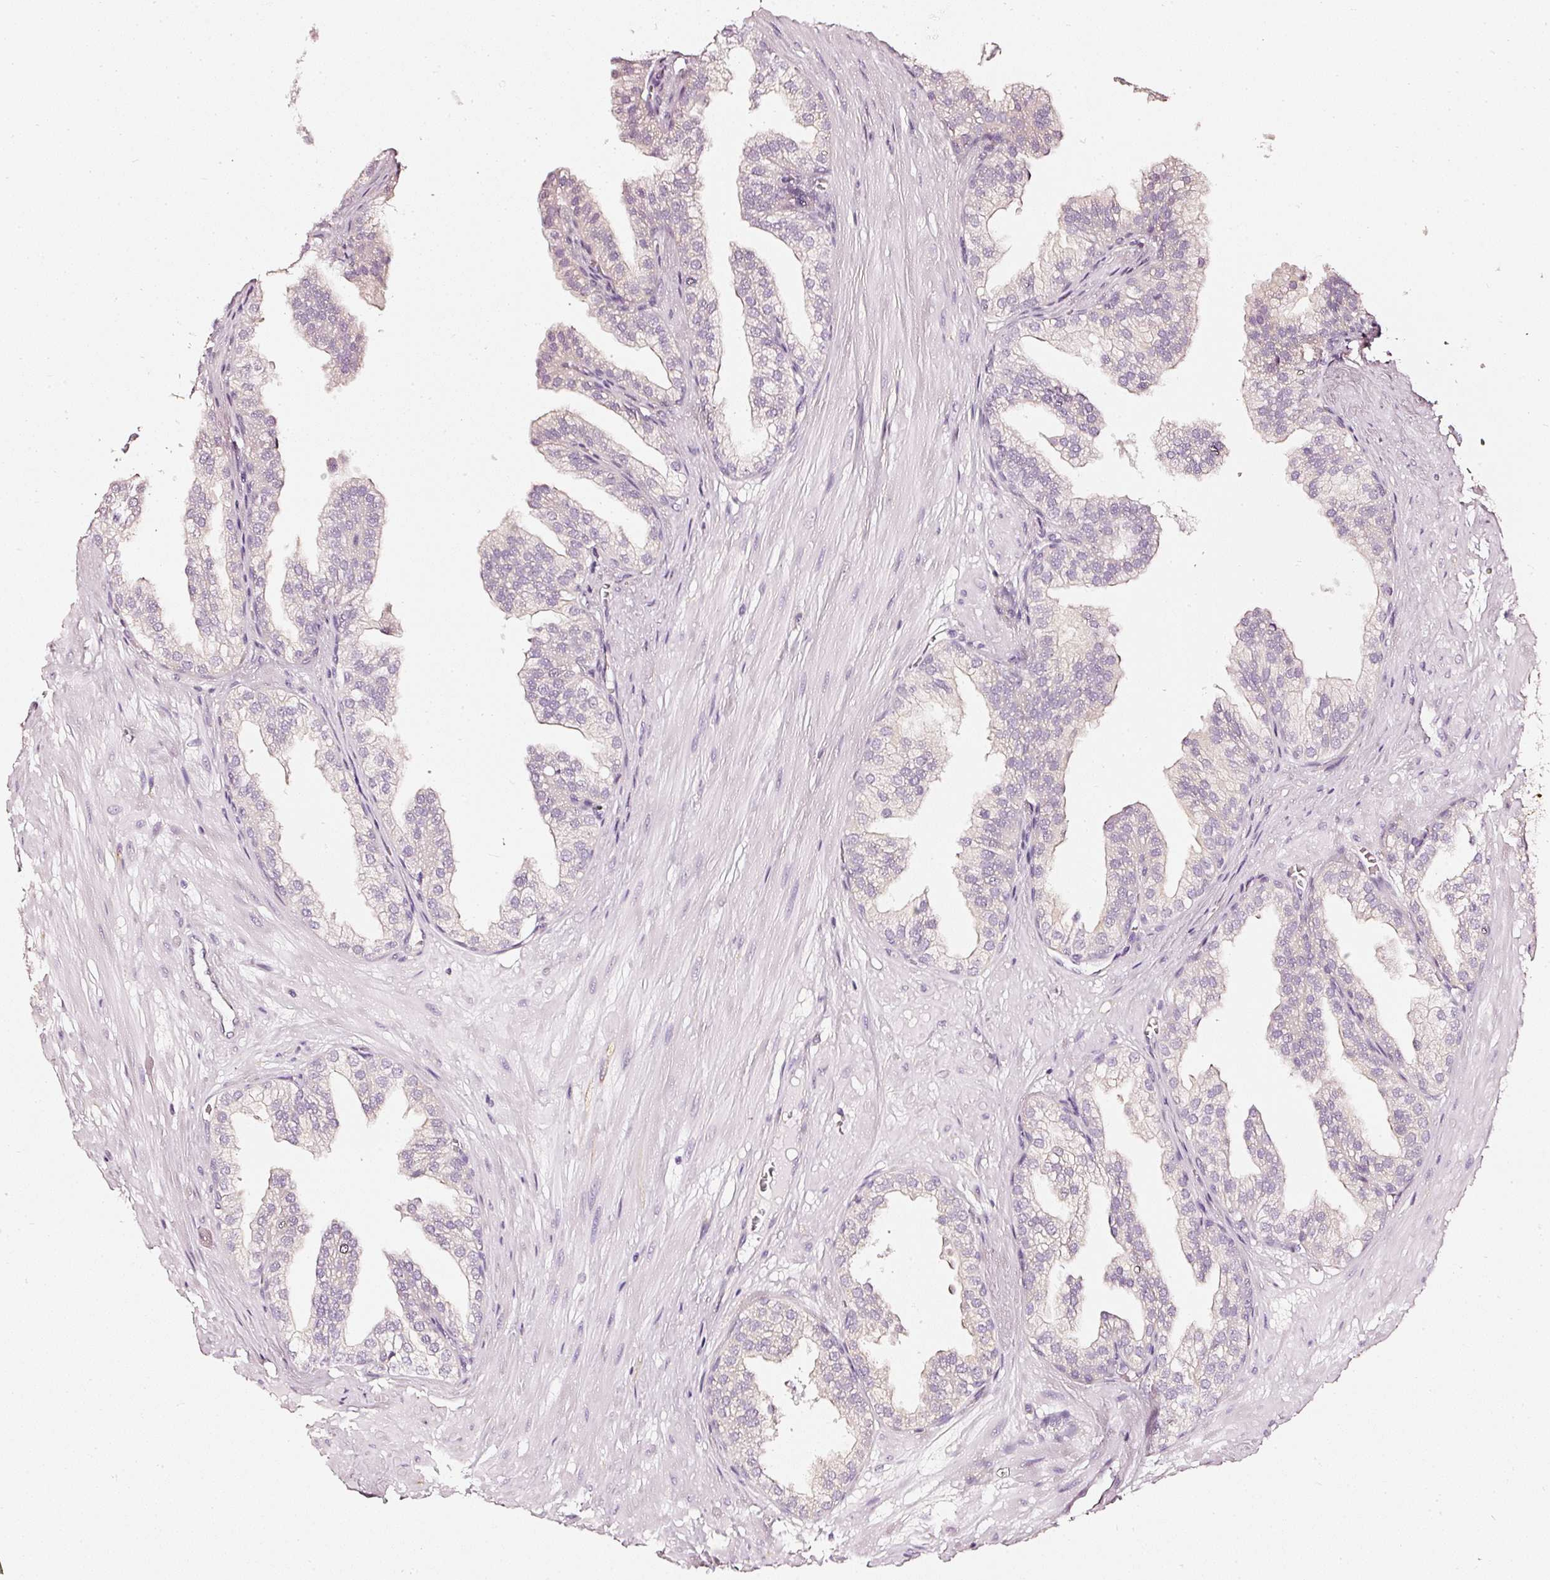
{"staining": {"intensity": "negative", "quantity": "none", "location": "none"}, "tissue": "prostate", "cell_type": "Glandular cells", "image_type": "normal", "snomed": [{"axis": "morphology", "description": "Normal tissue, NOS"}, {"axis": "topography", "description": "Prostate"}, {"axis": "topography", "description": "Peripheral nerve tissue"}], "caption": "Glandular cells show no significant protein positivity in benign prostate. (DAB (3,3'-diaminobenzidine) IHC visualized using brightfield microscopy, high magnification).", "gene": "CNP", "patient": {"sex": "male", "age": 55}}